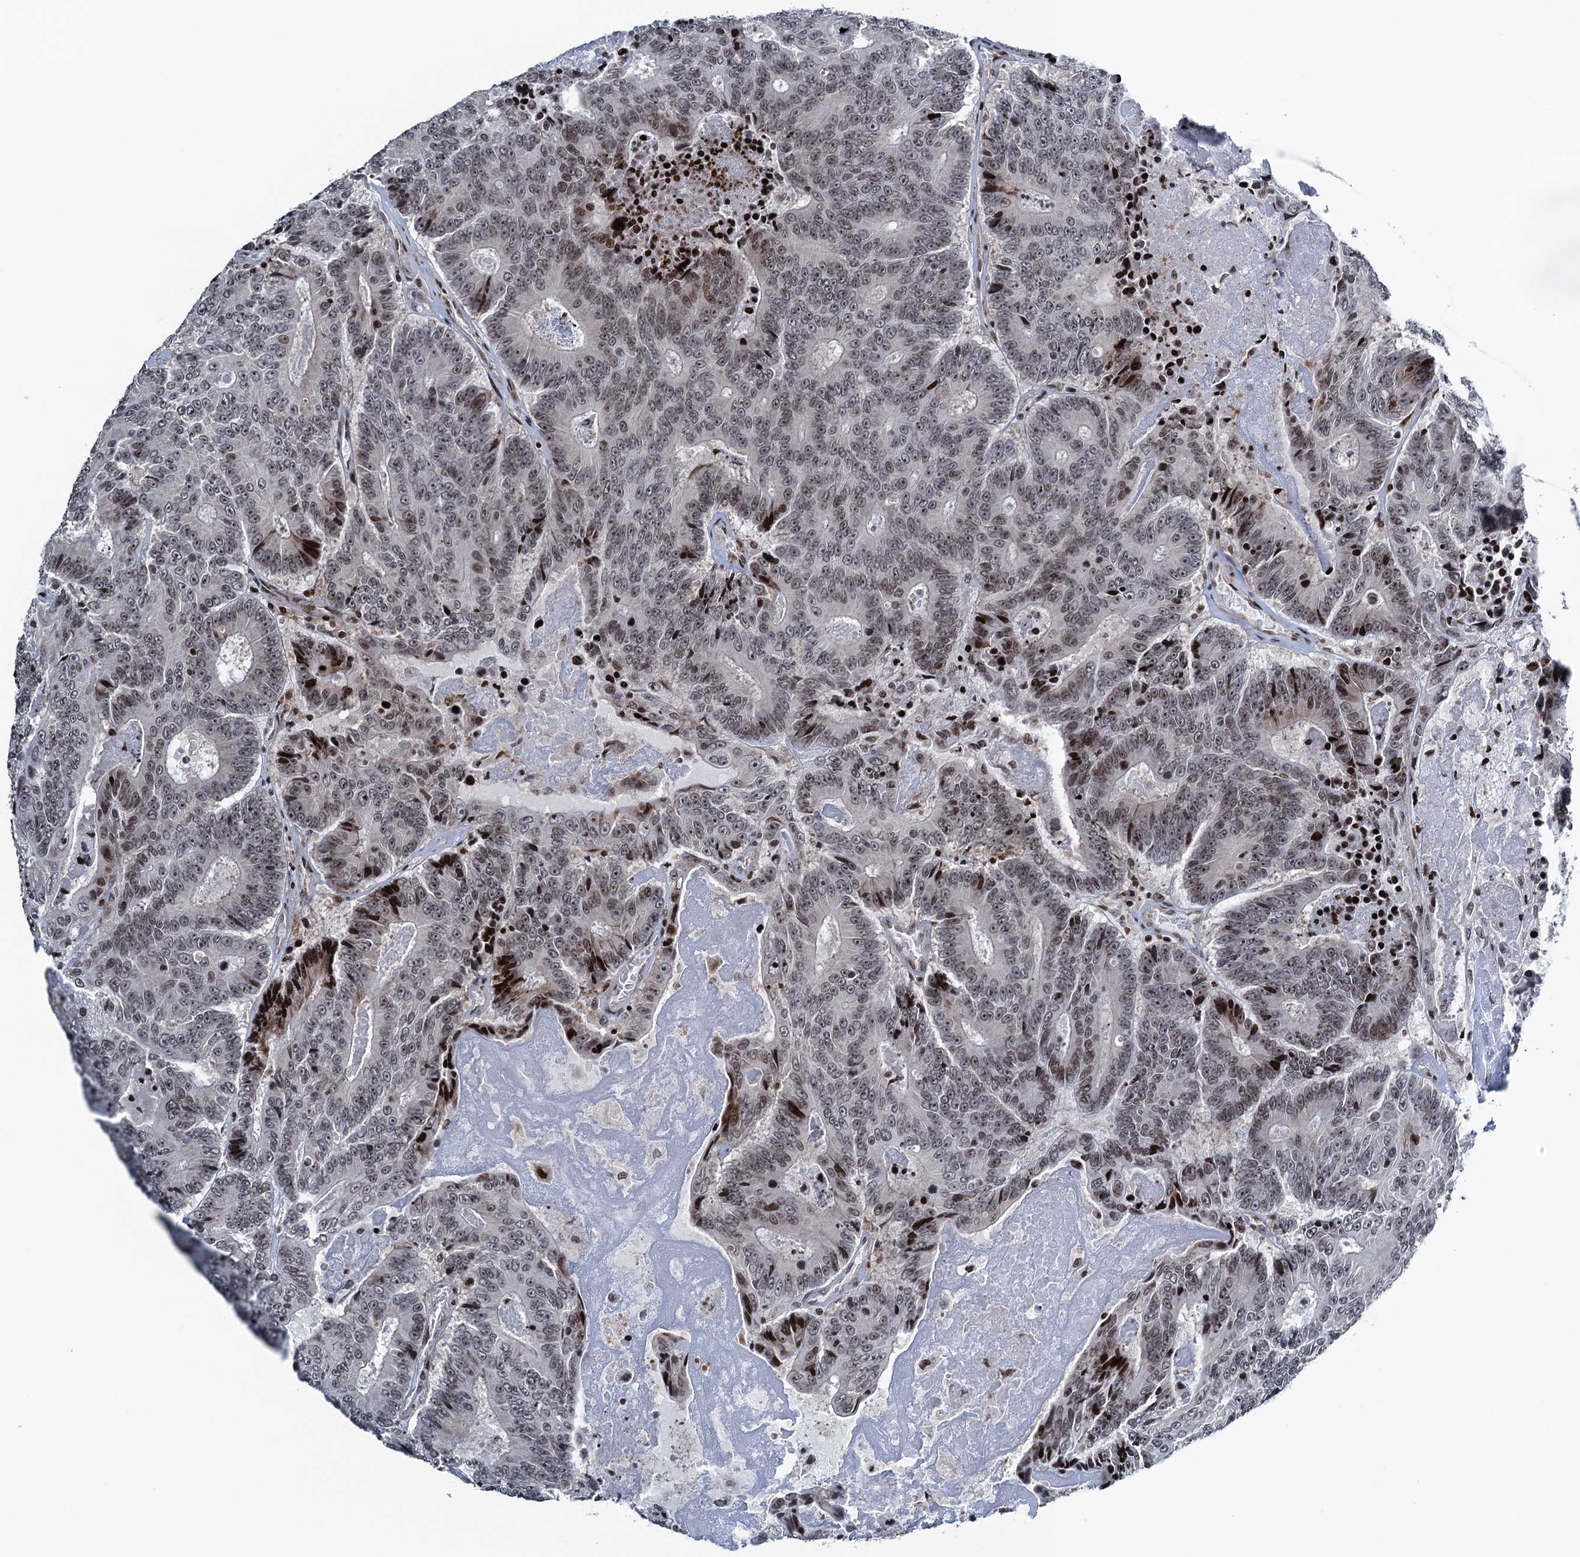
{"staining": {"intensity": "moderate", "quantity": "<25%", "location": "nuclear"}, "tissue": "colorectal cancer", "cell_type": "Tumor cells", "image_type": "cancer", "snomed": [{"axis": "morphology", "description": "Adenocarcinoma, NOS"}, {"axis": "topography", "description": "Colon"}], "caption": "The immunohistochemical stain labels moderate nuclear expression in tumor cells of colorectal adenocarcinoma tissue.", "gene": "FYB1", "patient": {"sex": "male", "age": 83}}